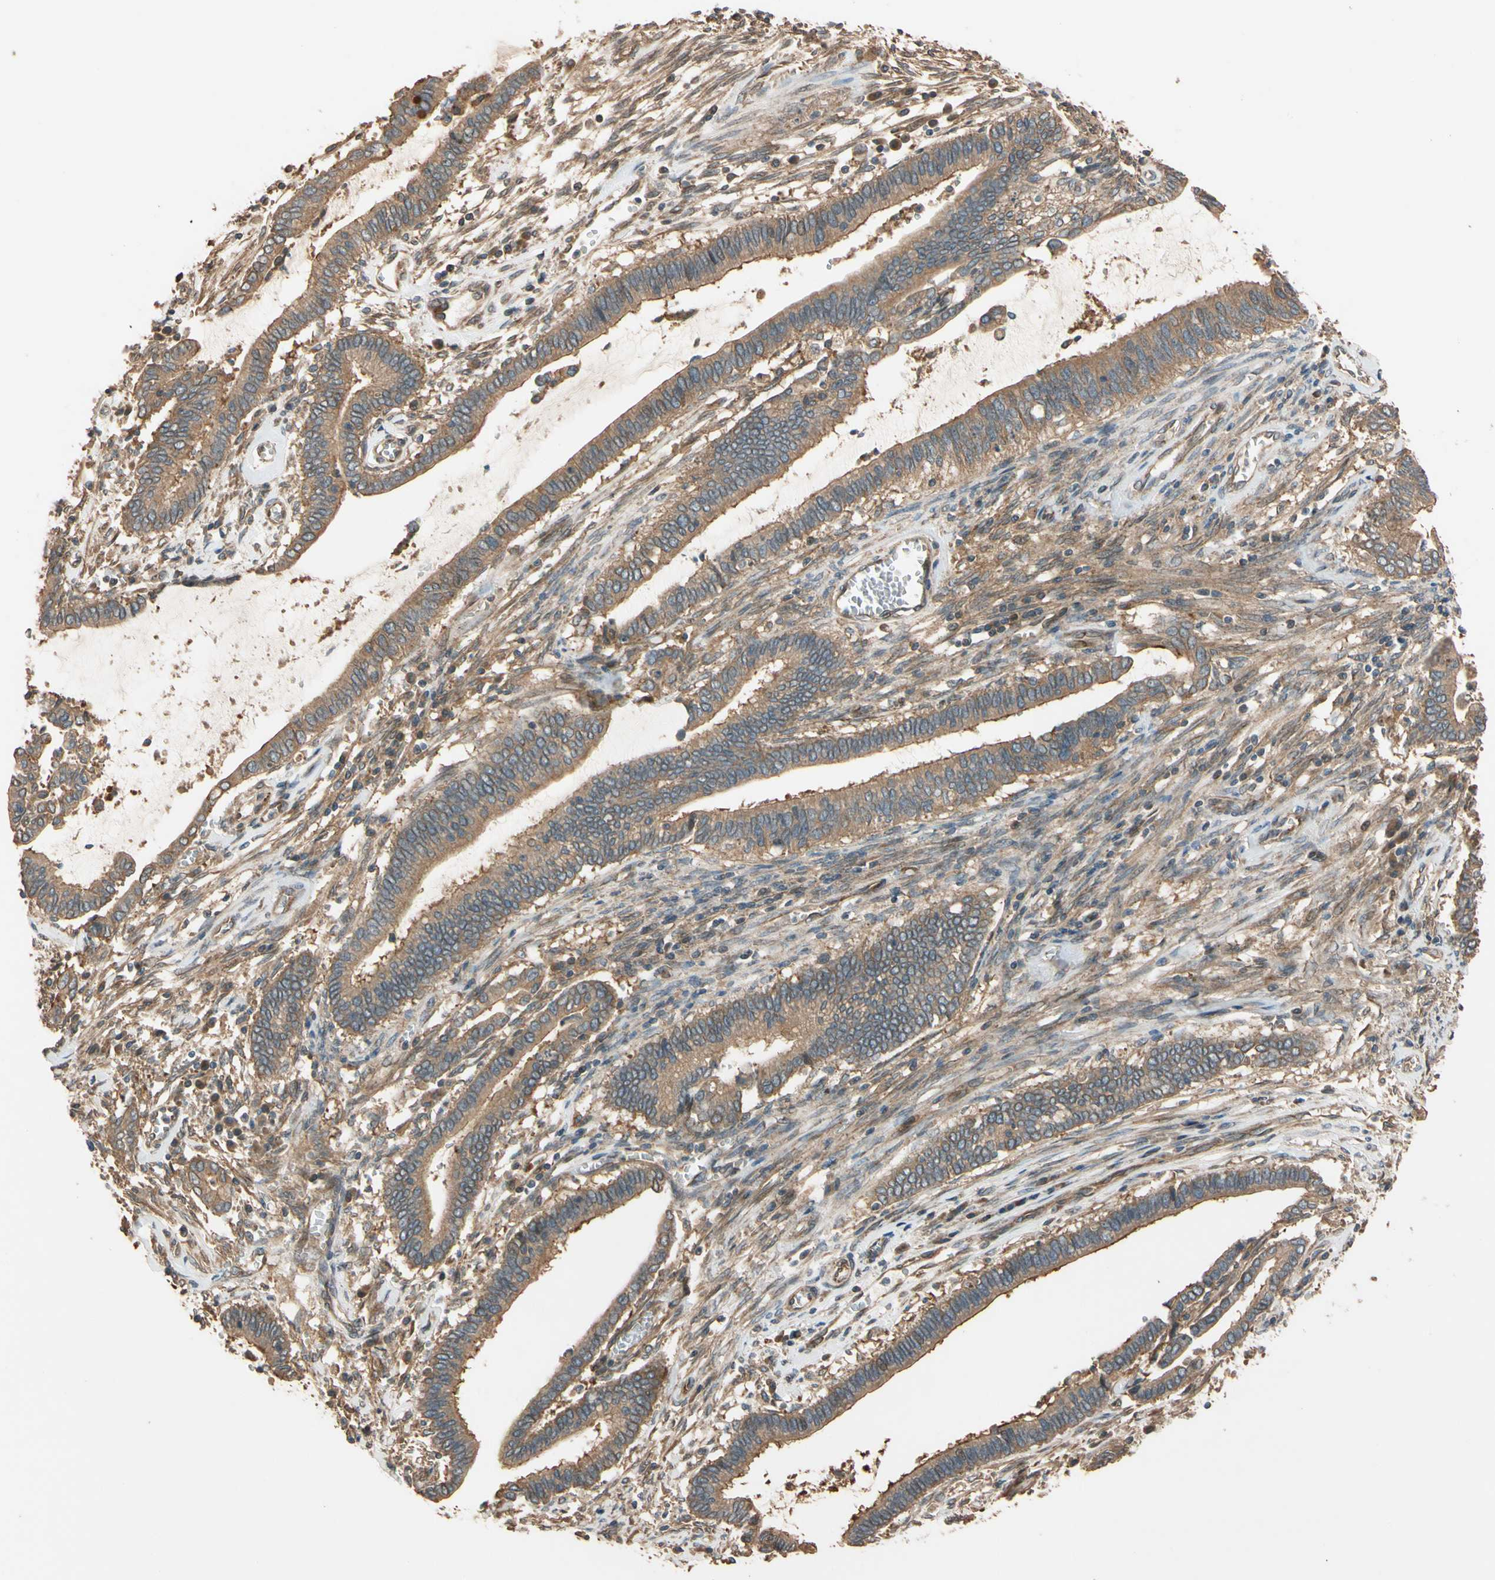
{"staining": {"intensity": "moderate", "quantity": ">75%", "location": "cytoplasmic/membranous"}, "tissue": "cervical cancer", "cell_type": "Tumor cells", "image_type": "cancer", "snomed": [{"axis": "morphology", "description": "Adenocarcinoma, NOS"}, {"axis": "topography", "description": "Cervix"}], "caption": "Protein staining by IHC reveals moderate cytoplasmic/membranous staining in about >75% of tumor cells in cervical cancer.", "gene": "MGRN1", "patient": {"sex": "female", "age": 44}}